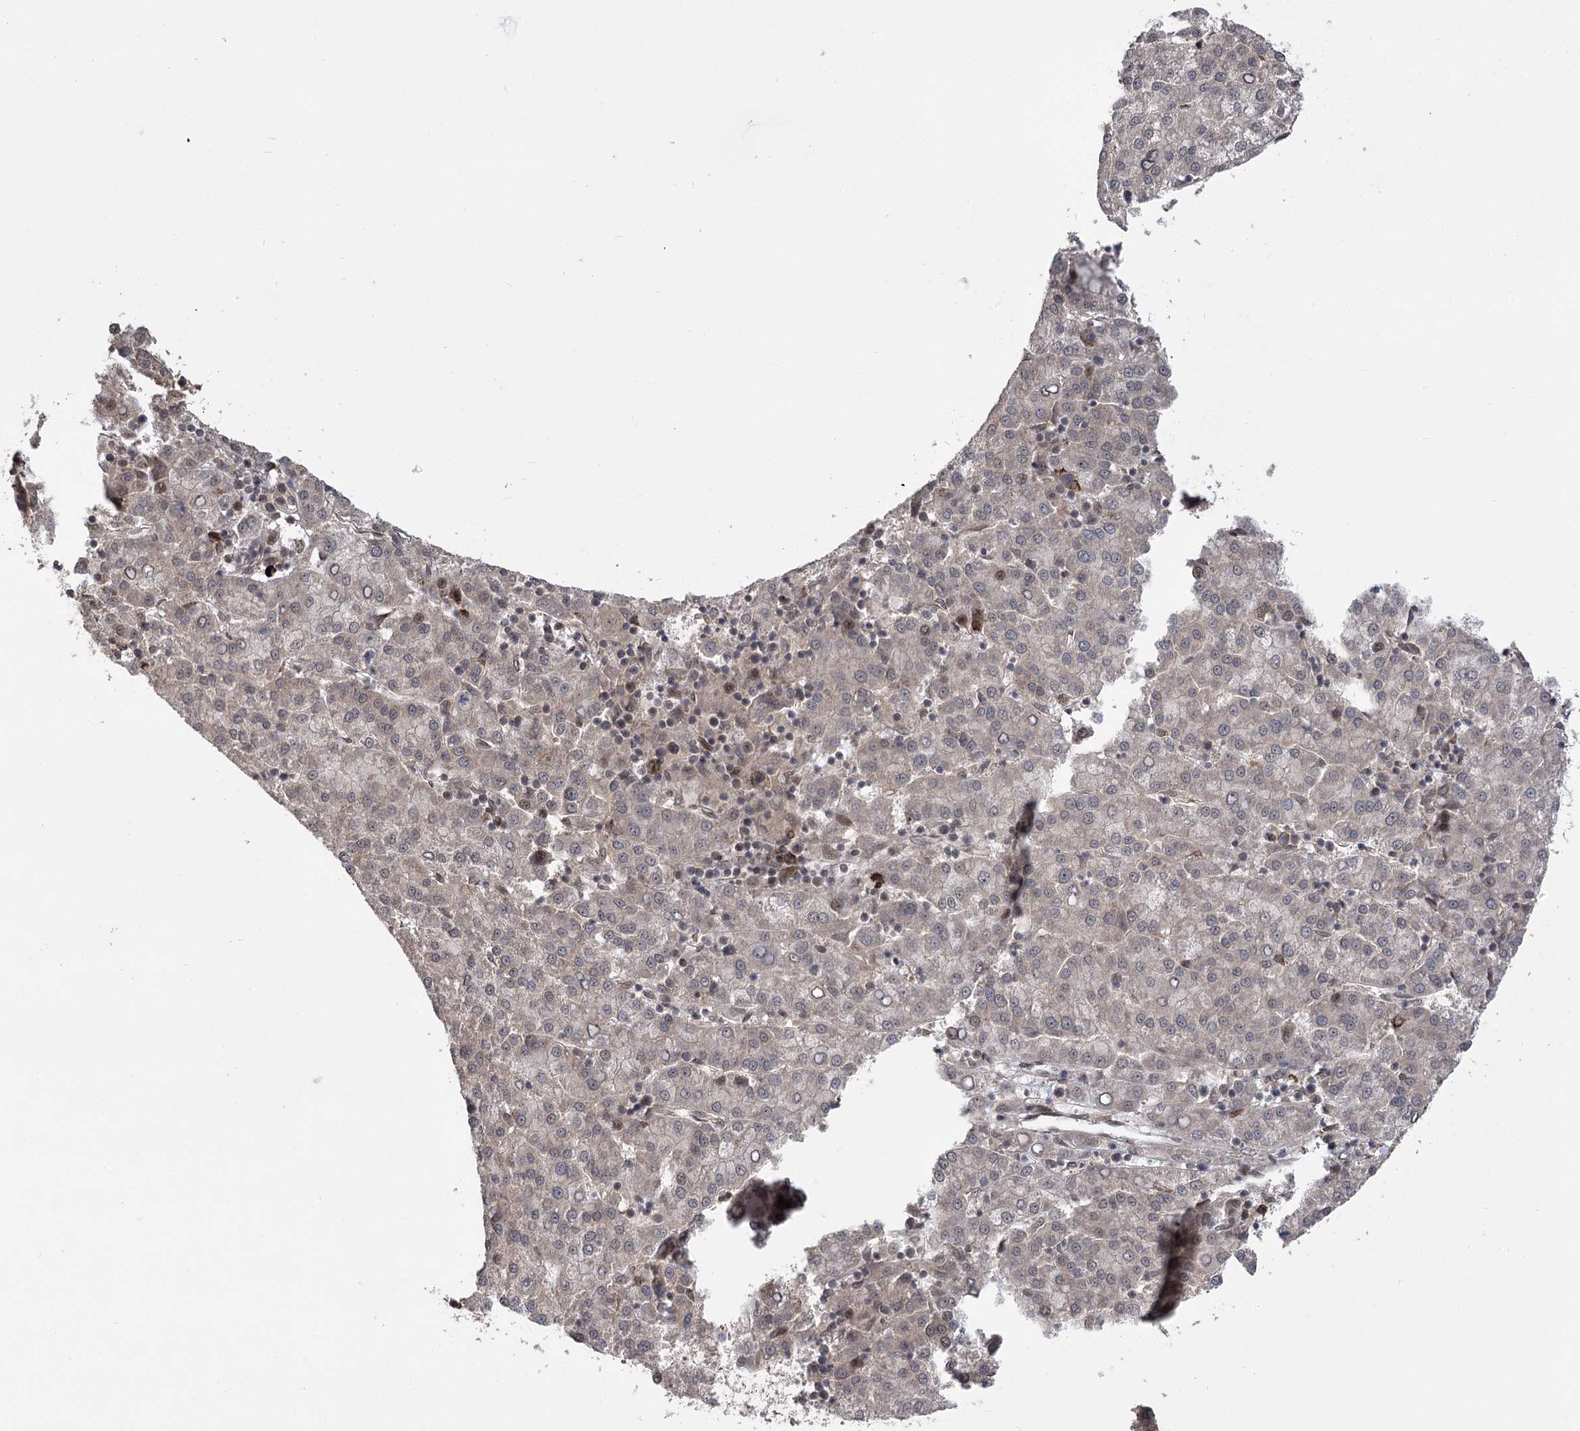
{"staining": {"intensity": "negative", "quantity": "none", "location": "none"}, "tissue": "liver cancer", "cell_type": "Tumor cells", "image_type": "cancer", "snomed": [{"axis": "morphology", "description": "Carcinoma, Hepatocellular, NOS"}, {"axis": "topography", "description": "Liver"}], "caption": "There is no significant staining in tumor cells of liver hepatocellular carcinoma.", "gene": "TENM2", "patient": {"sex": "female", "age": 58}}